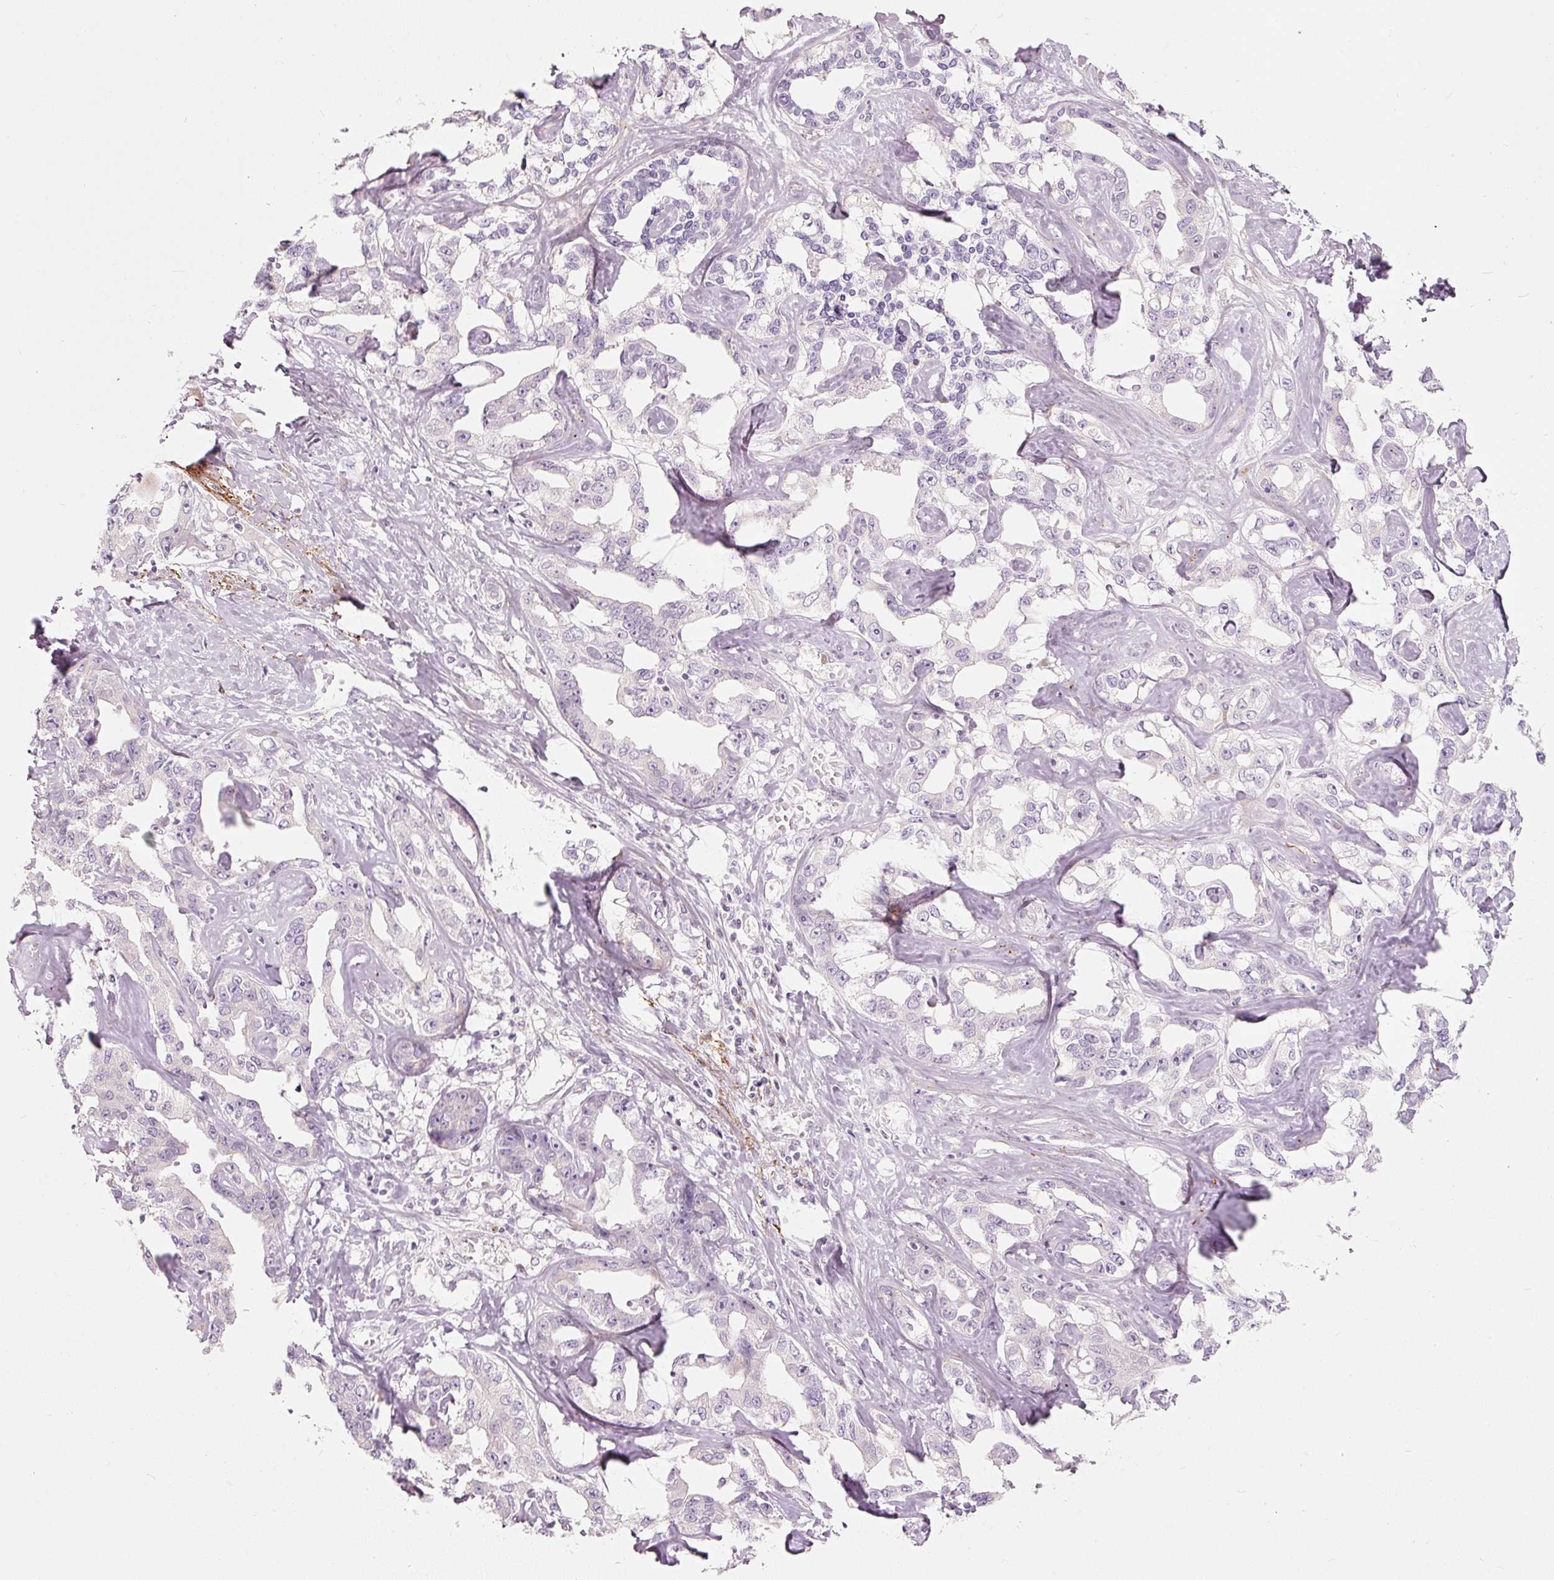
{"staining": {"intensity": "negative", "quantity": "none", "location": "none"}, "tissue": "liver cancer", "cell_type": "Tumor cells", "image_type": "cancer", "snomed": [{"axis": "morphology", "description": "Cholangiocarcinoma"}, {"axis": "topography", "description": "Liver"}], "caption": "Liver cancer was stained to show a protein in brown. There is no significant positivity in tumor cells.", "gene": "SLC20A1", "patient": {"sex": "male", "age": 59}}